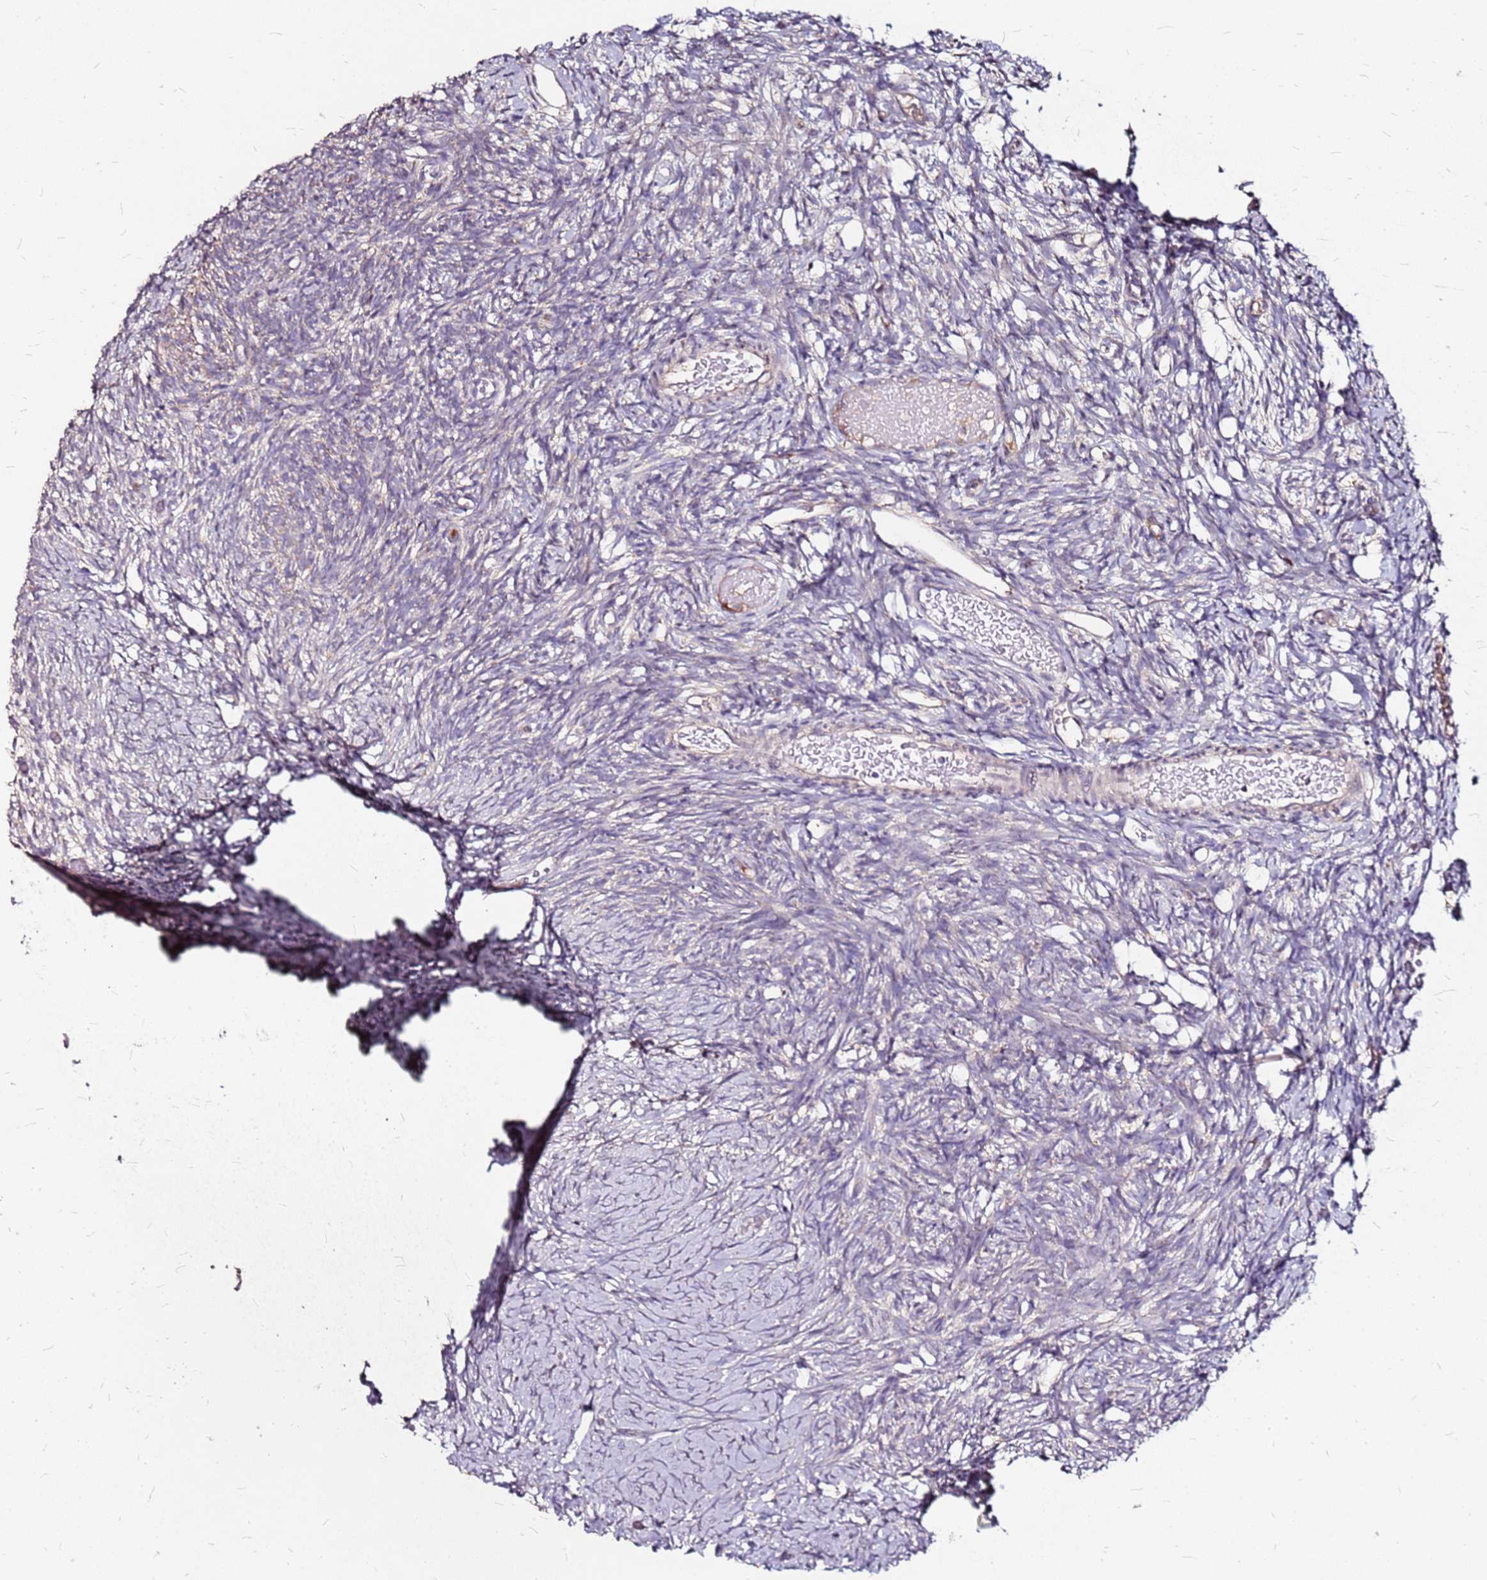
{"staining": {"intensity": "negative", "quantity": "none", "location": "none"}, "tissue": "ovary", "cell_type": "Ovarian stroma cells", "image_type": "normal", "snomed": [{"axis": "morphology", "description": "Normal tissue, NOS"}, {"axis": "topography", "description": "Ovary"}], "caption": "Ovary was stained to show a protein in brown. There is no significant expression in ovarian stroma cells. (DAB immunohistochemistry (IHC), high magnification).", "gene": "DCDC2C", "patient": {"sex": "female", "age": 39}}